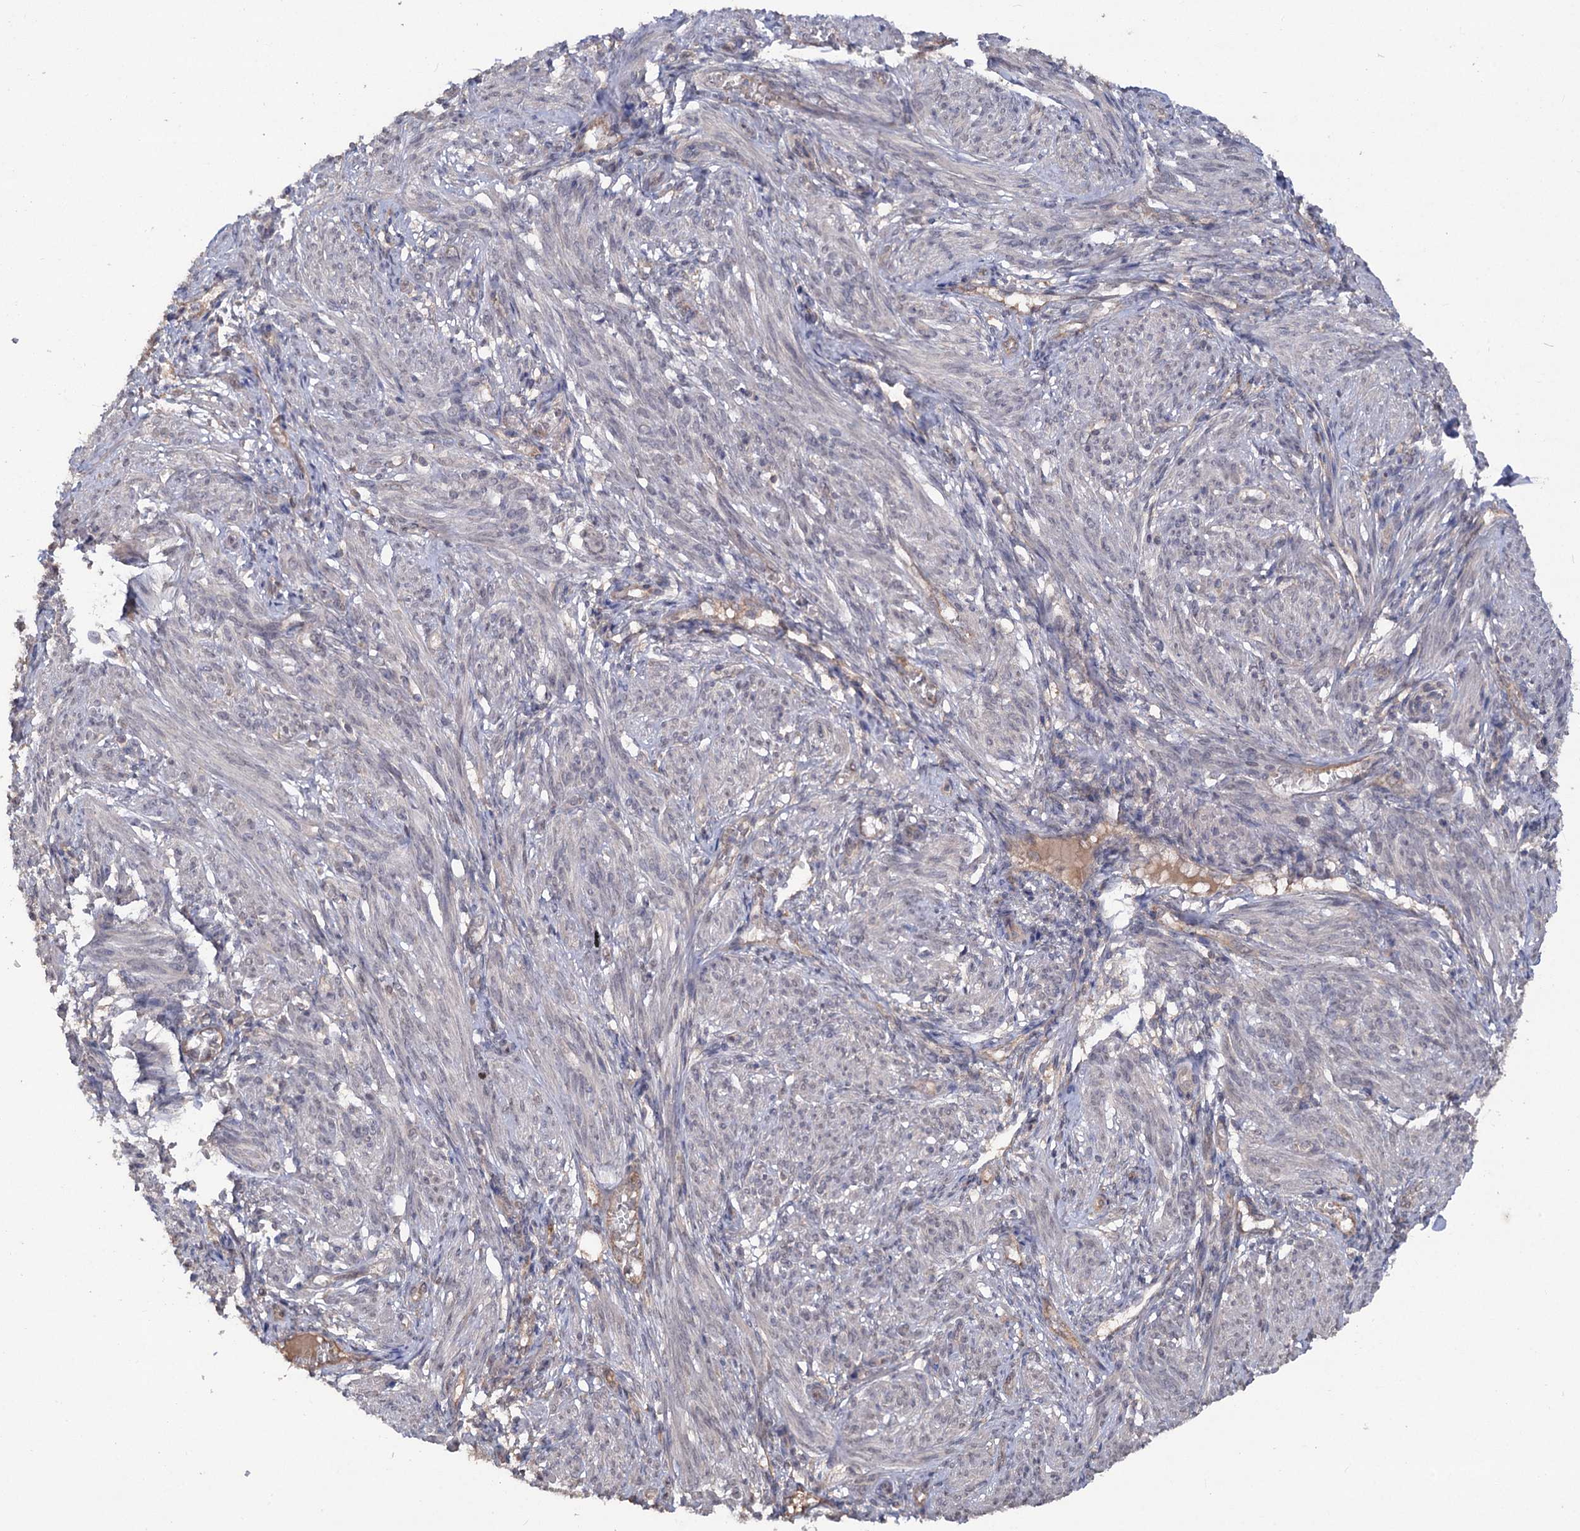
{"staining": {"intensity": "negative", "quantity": "none", "location": "none"}, "tissue": "smooth muscle", "cell_type": "Smooth muscle cells", "image_type": "normal", "snomed": [{"axis": "morphology", "description": "Normal tissue, NOS"}, {"axis": "topography", "description": "Smooth muscle"}], "caption": "Immunohistochemistry histopathology image of normal smooth muscle: human smooth muscle stained with DAB (3,3'-diaminobenzidine) reveals no significant protein staining in smooth muscle cells.", "gene": "NUDCD2", "patient": {"sex": "female", "age": 39}}